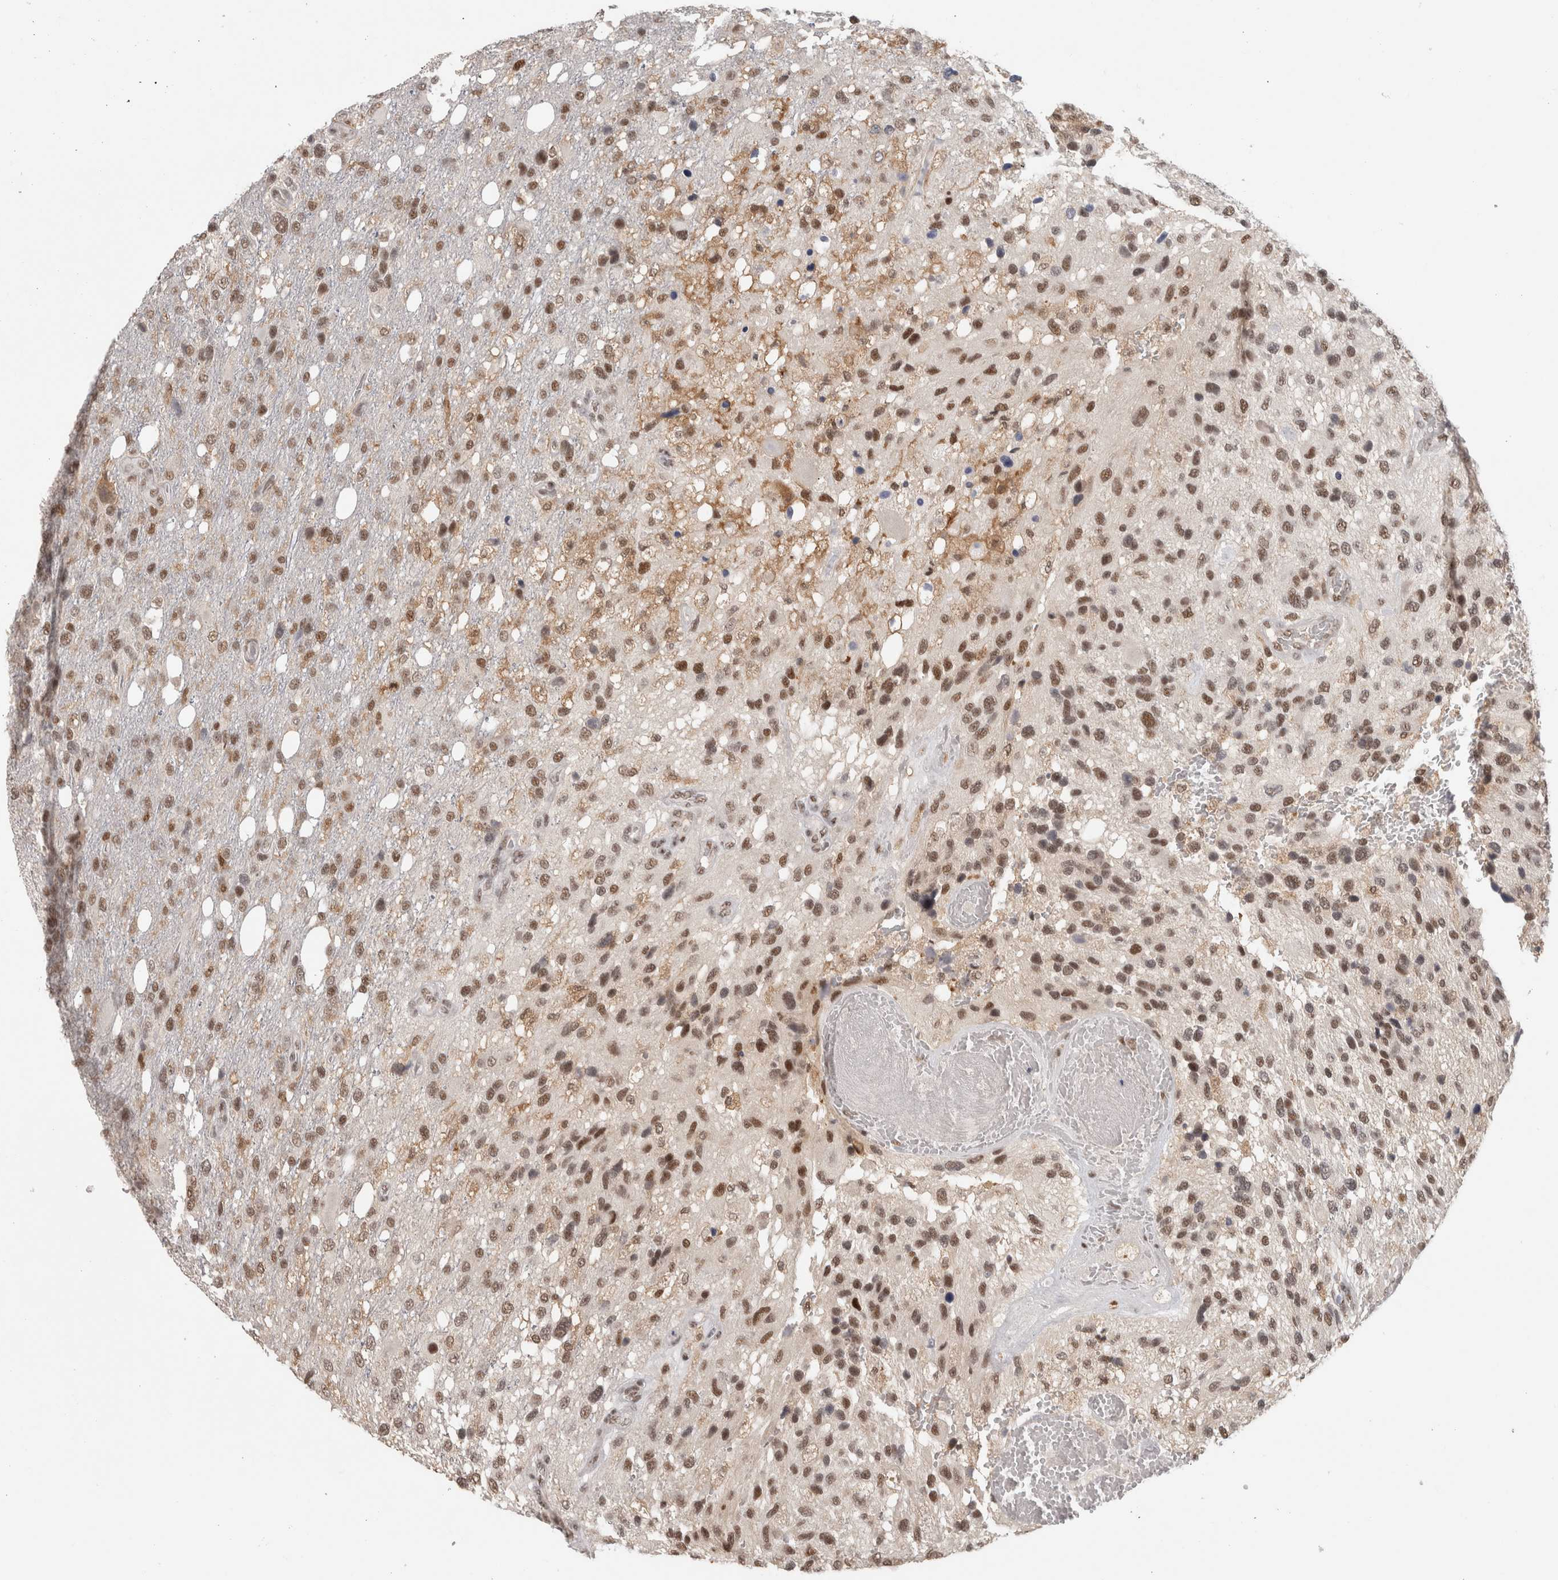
{"staining": {"intensity": "strong", "quantity": "25%-75%", "location": "nuclear"}, "tissue": "glioma", "cell_type": "Tumor cells", "image_type": "cancer", "snomed": [{"axis": "morphology", "description": "Glioma, malignant, High grade"}, {"axis": "topography", "description": "Brain"}], "caption": "Immunohistochemistry (IHC) photomicrograph of human malignant high-grade glioma stained for a protein (brown), which demonstrates high levels of strong nuclear positivity in about 25%-75% of tumor cells.", "gene": "ZNF830", "patient": {"sex": "female", "age": 58}}